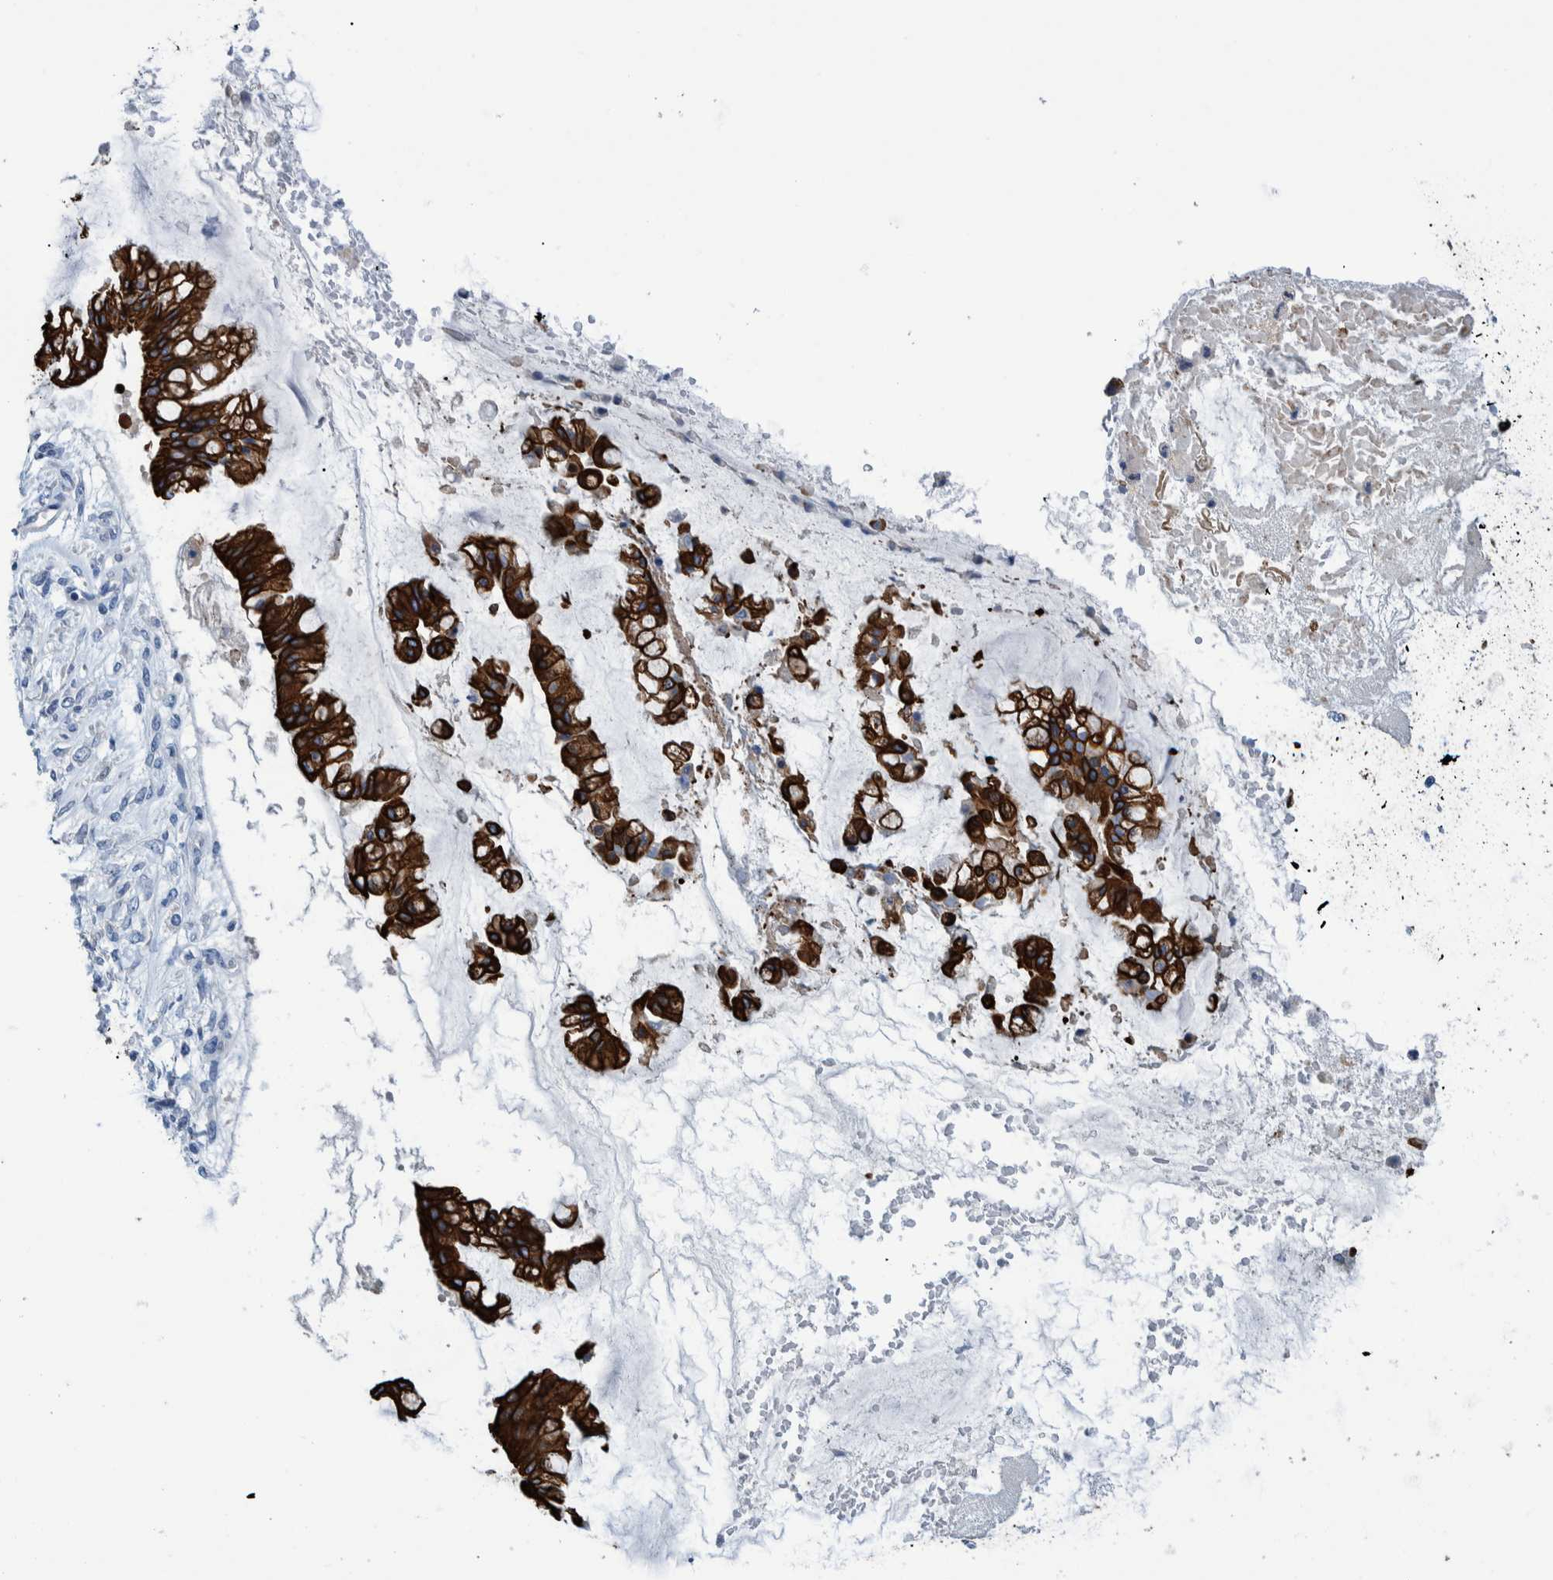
{"staining": {"intensity": "strong", "quantity": ">75%", "location": "cytoplasmic/membranous"}, "tissue": "ovarian cancer", "cell_type": "Tumor cells", "image_type": "cancer", "snomed": [{"axis": "morphology", "description": "Cystadenocarcinoma, mucinous, NOS"}, {"axis": "topography", "description": "Ovary"}], "caption": "Human ovarian cancer (mucinous cystadenocarcinoma) stained with a brown dye displays strong cytoplasmic/membranous positive staining in about >75% of tumor cells.", "gene": "MKS1", "patient": {"sex": "female", "age": 73}}